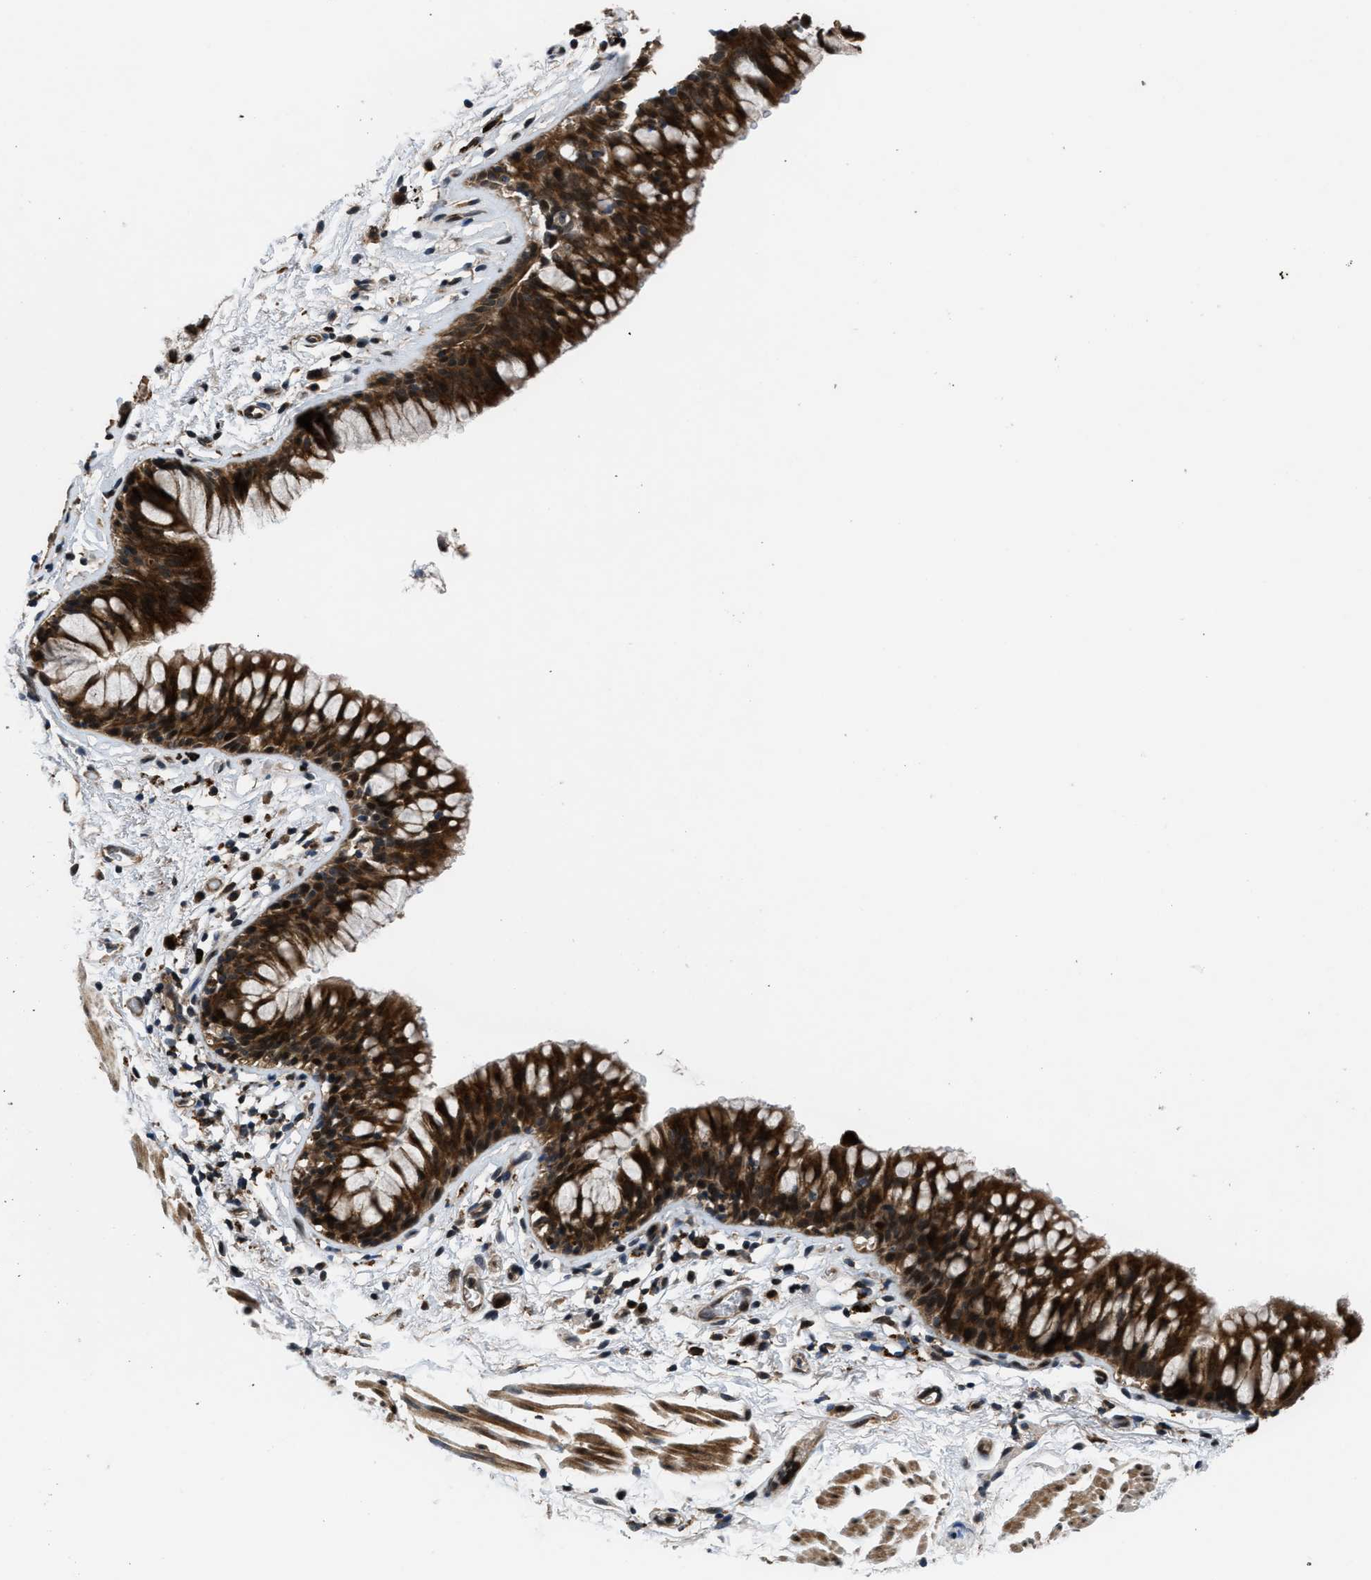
{"staining": {"intensity": "strong", "quantity": ">75%", "location": "cytoplasmic/membranous,nuclear"}, "tissue": "bronchus", "cell_type": "Respiratory epithelial cells", "image_type": "normal", "snomed": [{"axis": "morphology", "description": "Normal tissue, NOS"}, {"axis": "morphology", "description": "Inflammation, NOS"}, {"axis": "topography", "description": "Cartilage tissue"}, {"axis": "topography", "description": "Bronchus"}], "caption": "The immunohistochemical stain highlights strong cytoplasmic/membranous,nuclear positivity in respiratory epithelial cells of benign bronchus.", "gene": "CTBS", "patient": {"sex": "male", "age": 77}}